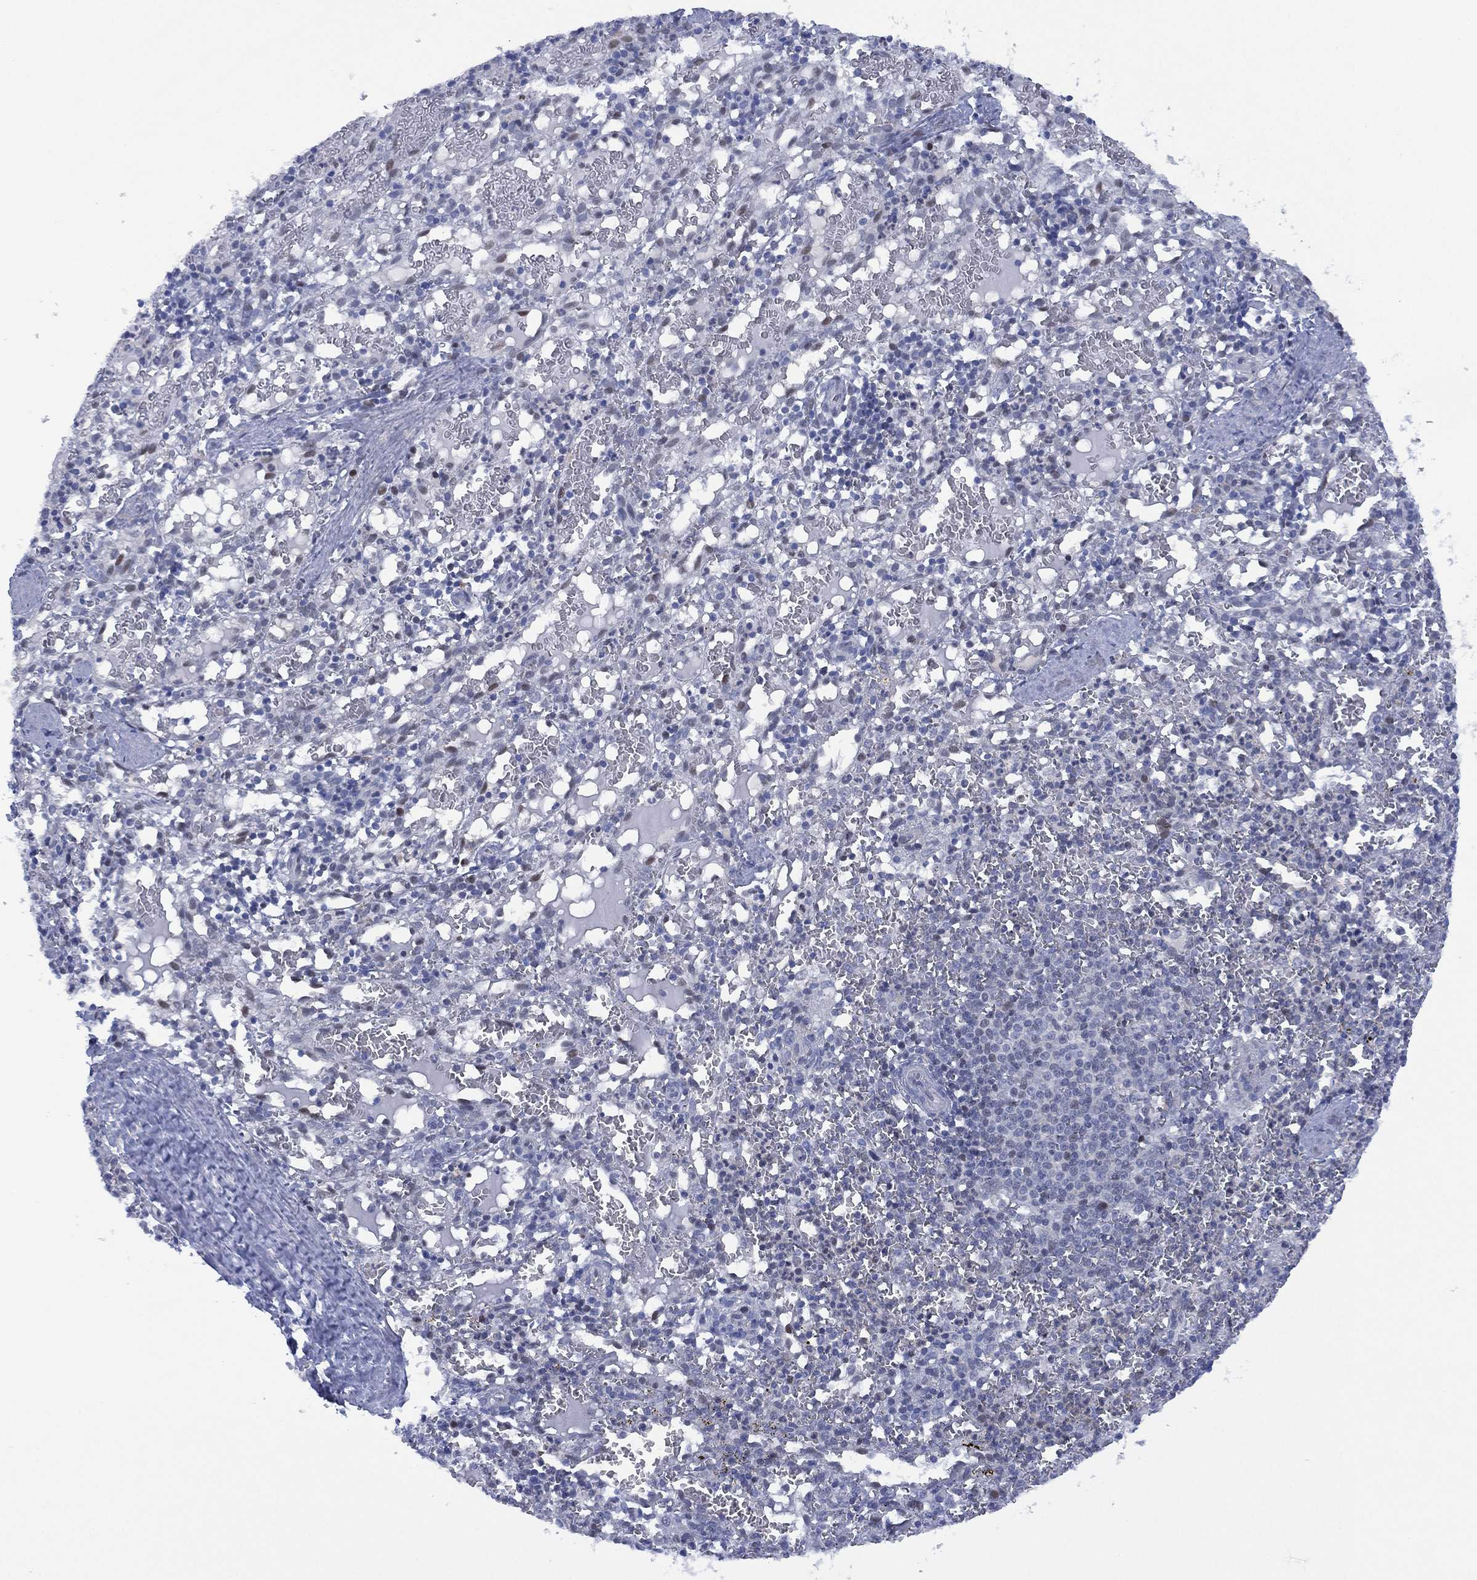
{"staining": {"intensity": "moderate", "quantity": "<25%", "location": "nuclear"}, "tissue": "spleen", "cell_type": "Cells in red pulp", "image_type": "normal", "snomed": [{"axis": "morphology", "description": "Normal tissue, NOS"}, {"axis": "topography", "description": "Spleen"}], "caption": "Moderate nuclear expression for a protein is appreciated in approximately <25% of cells in red pulp of unremarkable spleen using IHC.", "gene": "SLC4A4", "patient": {"sex": "male", "age": 11}}